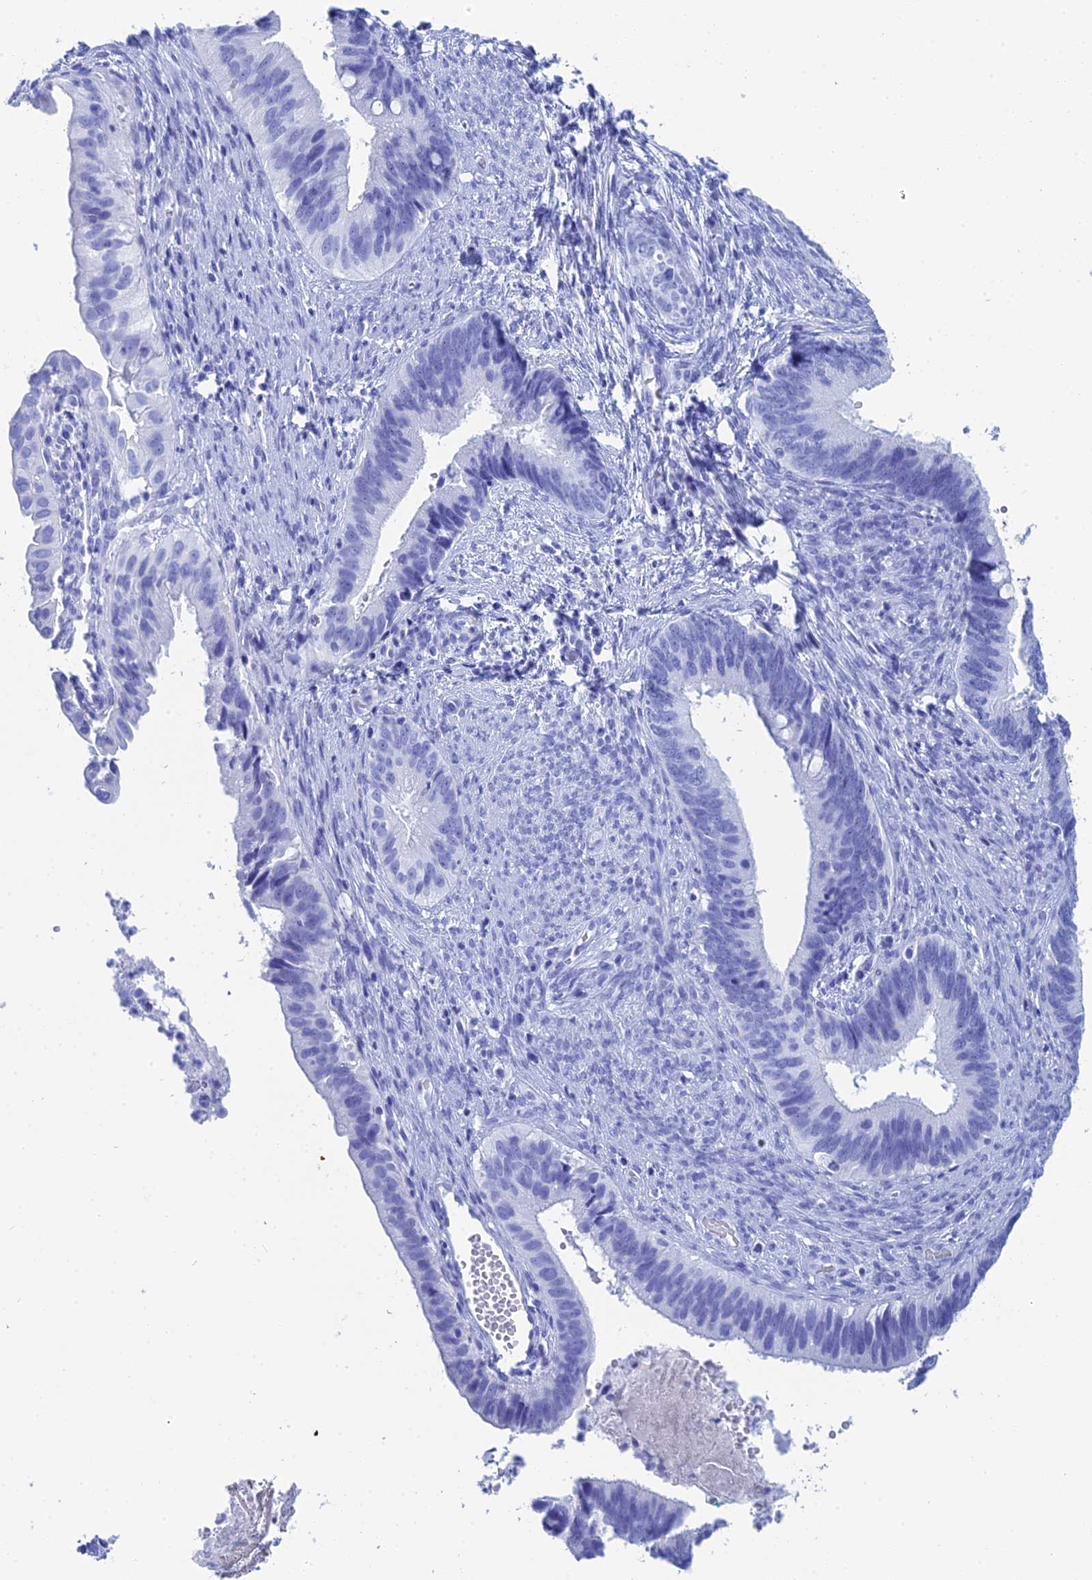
{"staining": {"intensity": "negative", "quantity": "none", "location": "none"}, "tissue": "cervical cancer", "cell_type": "Tumor cells", "image_type": "cancer", "snomed": [{"axis": "morphology", "description": "Adenocarcinoma, NOS"}, {"axis": "topography", "description": "Cervix"}], "caption": "Immunohistochemistry (IHC) of cervical cancer (adenocarcinoma) exhibits no staining in tumor cells.", "gene": "TEX101", "patient": {"sex": "female", "age": 42}}